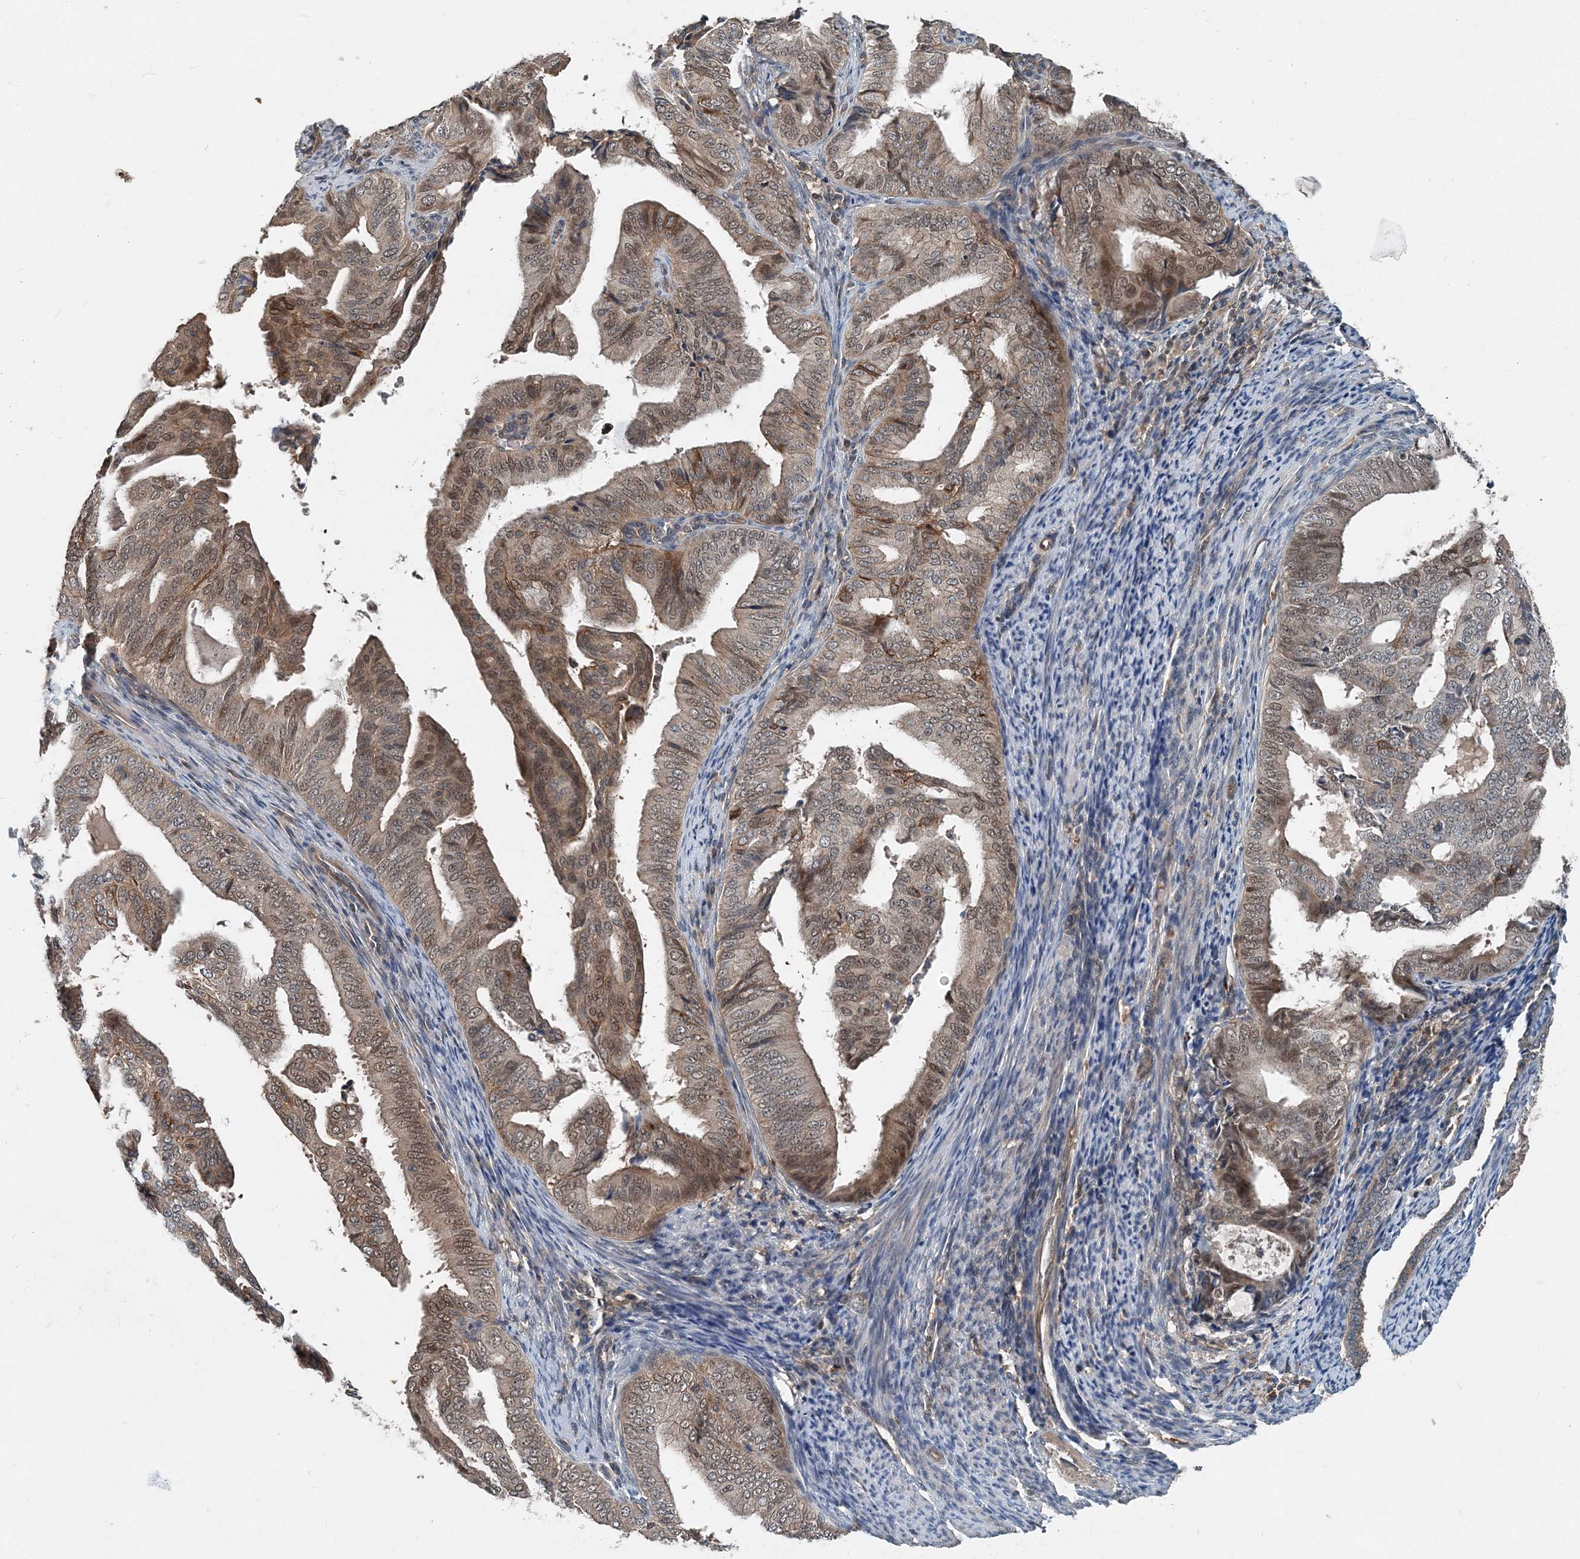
{"staining": {"intensity": "moderate", "quantity": "<25%", "location": "cytoplasmic/membranous"}, "tissue": "endometrial cancer", "cell_type": "Tumor cells", "image_type": "cancer", "snomed": [{"axis": "morphology", "description": "Adenocarcinoma, NOS"}, {"axis": "topography", "description": "Endometrium"}], "caption": "Protein expression analysis of endometrial cancer demonstrates moderate cytoplasmic/membranous staining in about <25% of tumor cells.", "gene": "SMPD3", "patient": {"sex": "female", "age": 58}}